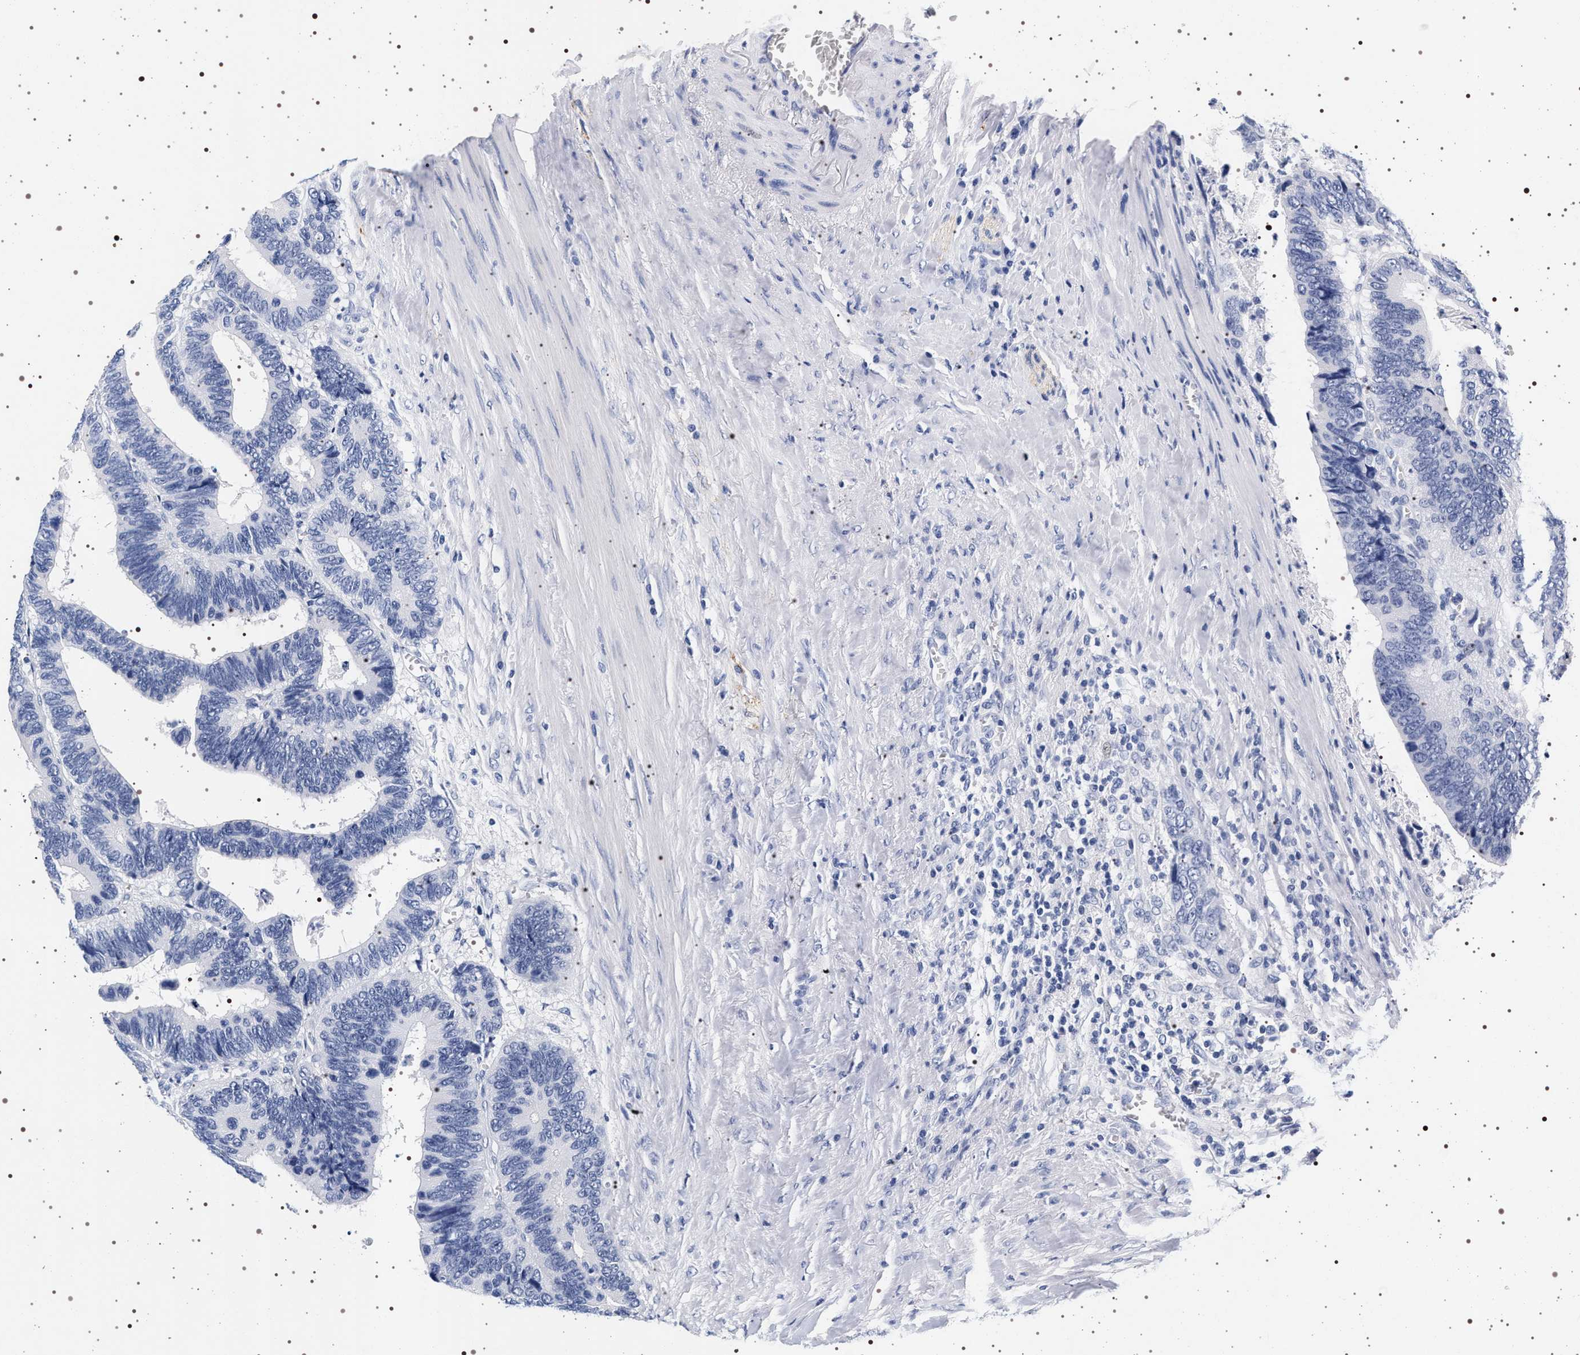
{"staining": {"intensity": "negative", "quantity": "none", "location": "none"}, "tissue": "colorectal cancer", "cell_type": "Tumor cells", "image_type": "cancer", "snomed": [{"axis": "morphology", "description": "Adenocarcinoma, NOS"}, {"axis": "topography", "description": "Colon"}], "caption": "Immunohistochemistry (IHC) histopathology image of colorectal cancer (adenocarcinoma) stained for a protein (brown), which exhibits no positivity in tumor cells.", "gene": "SYN1", "patient": {"sex": "male", "age": 72}}